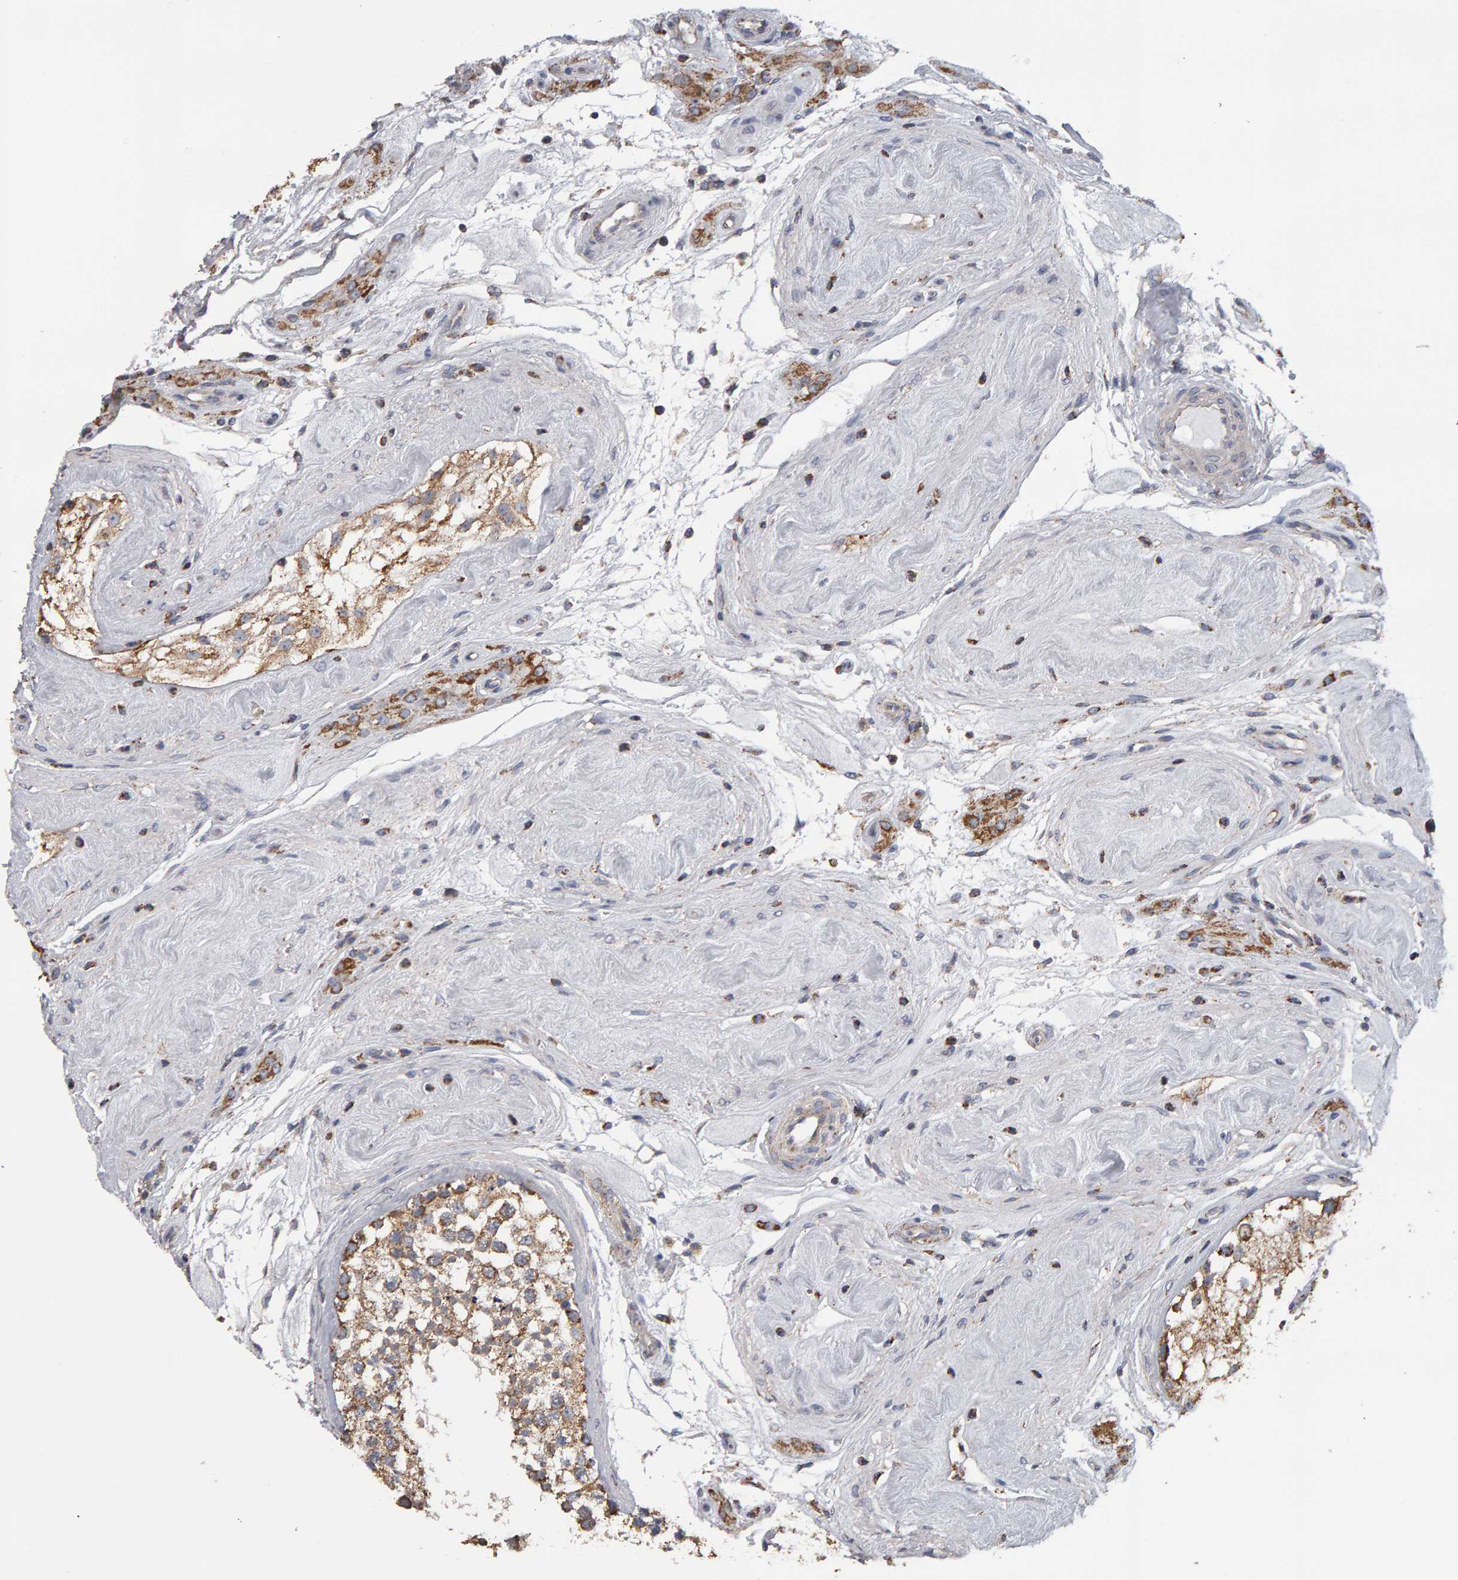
{"staining": {"intensity": "moderate", "quantity": ">75%", "location": "cytoplasmic/membranous"}, "tissue": "testis", "cell_type": "Cells in seminiferous ducts", "image_type": "normal", "snomed": [{"axis": "morphology", "description": "Normal tissue, NOS"}, {"axis": "topography", "description": "Testis"}], "caption": "Moderate cytoplasmic/membranous expression for a protein is identified in approximately >75% of cells in seminiferous ducts of benign testis using immunohistochemistry (IHC).", "gene": "TOM1L1", "patient": {"sex": "male", "age": 46}}